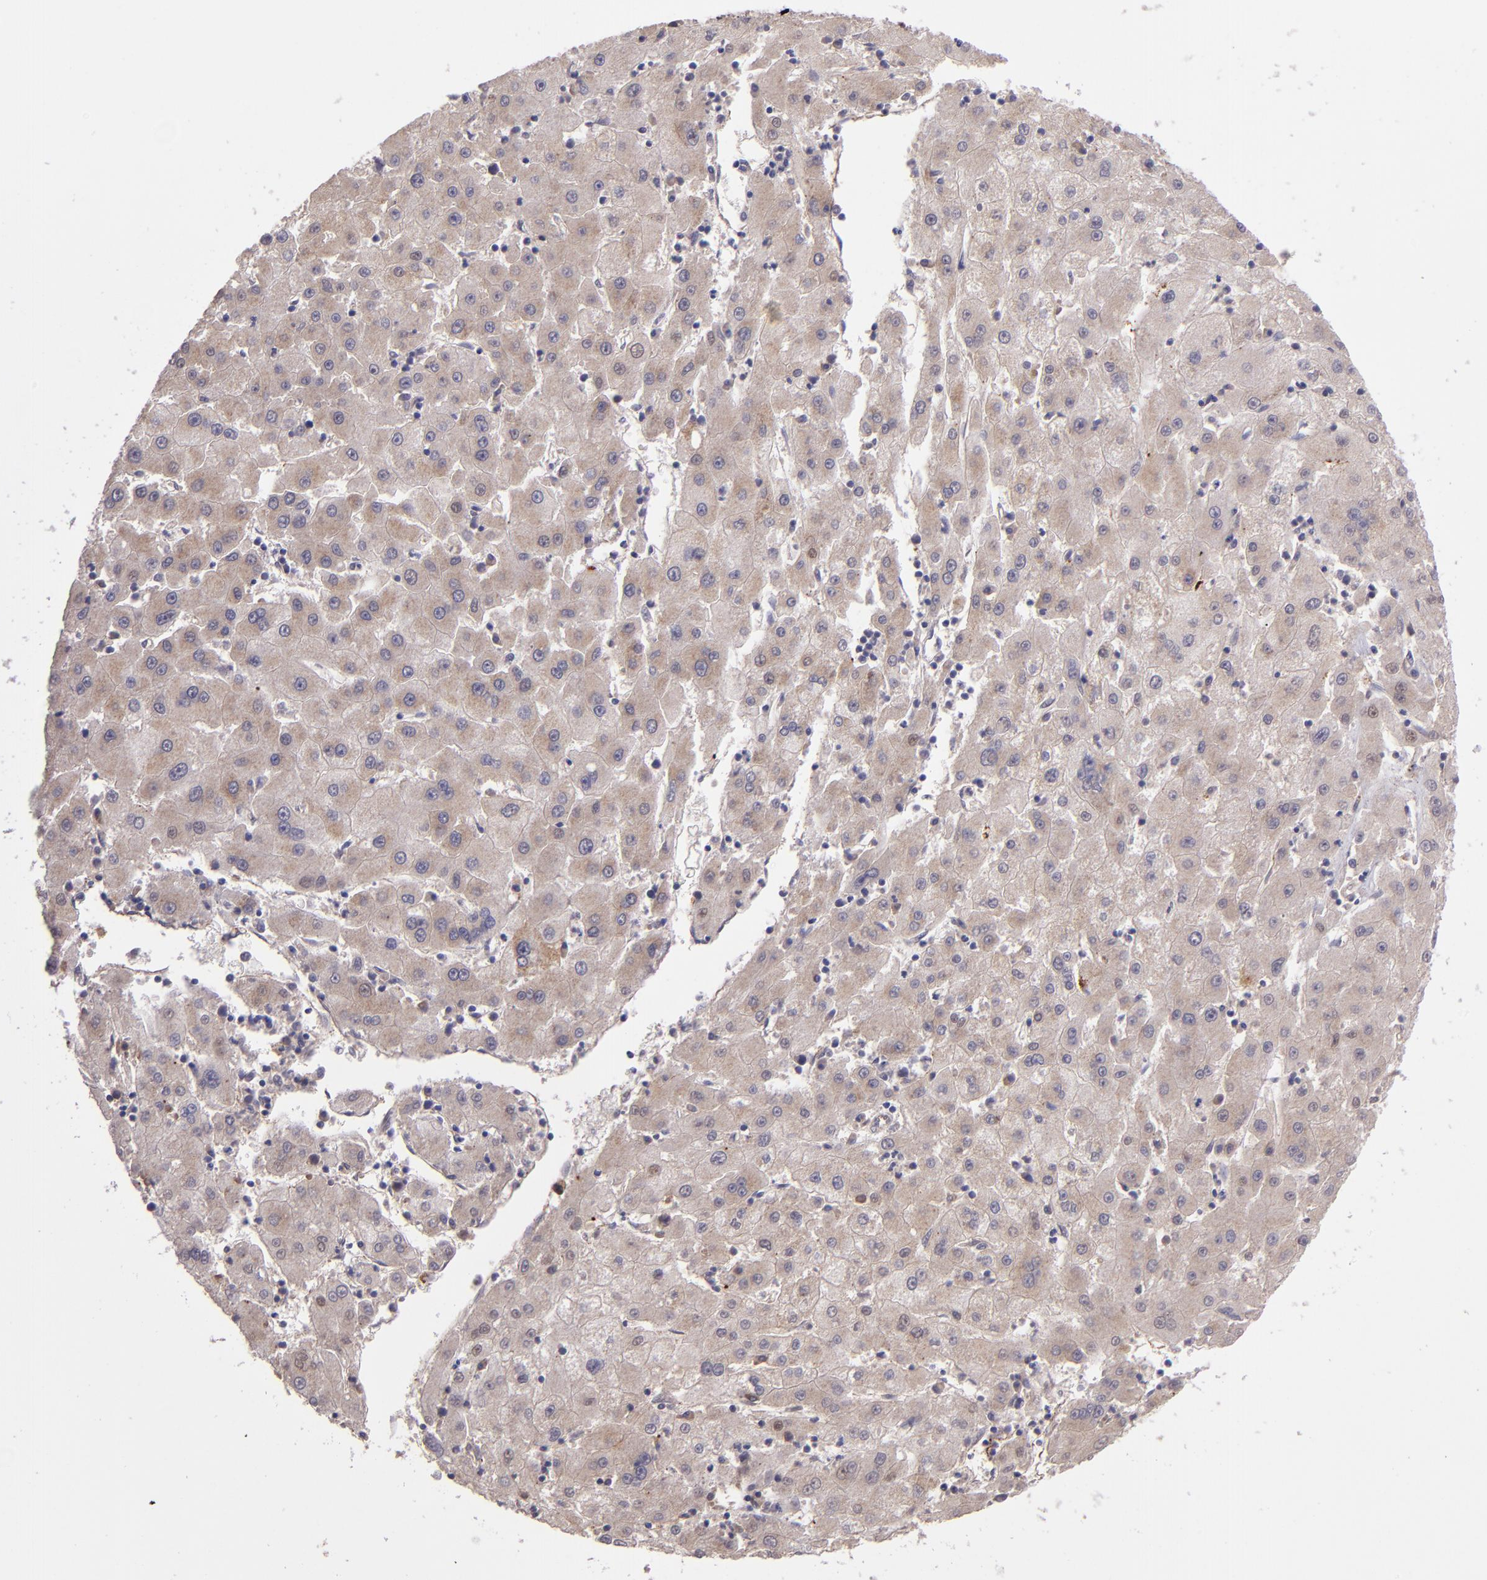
{"staining": {"intensity": "weak", "quantity": ">75%", "location": "cytoplasmic/membranous"}, "tissue": "liver cancer", "cell_type": "Tumor cells", "image_type": "cancer", "snomed": [{"axis": "morphology", "description": "Carcinoma, Hepatocellular, NOS"}, {"axis": "topography", "description": "Liver"}], "caption": "Protein expression analysis of liver cancer (hepatocellular carcinoma) demonstrates weak cytoplasmic/membranous positivity in approximately >75% of tumor cells. (DAB (3,3'-diaminobenzidine) IHC with brightfield microscopy, high magnification).", "gene": "TAF7L", "patient": {"sex": "male", "age": 72}}